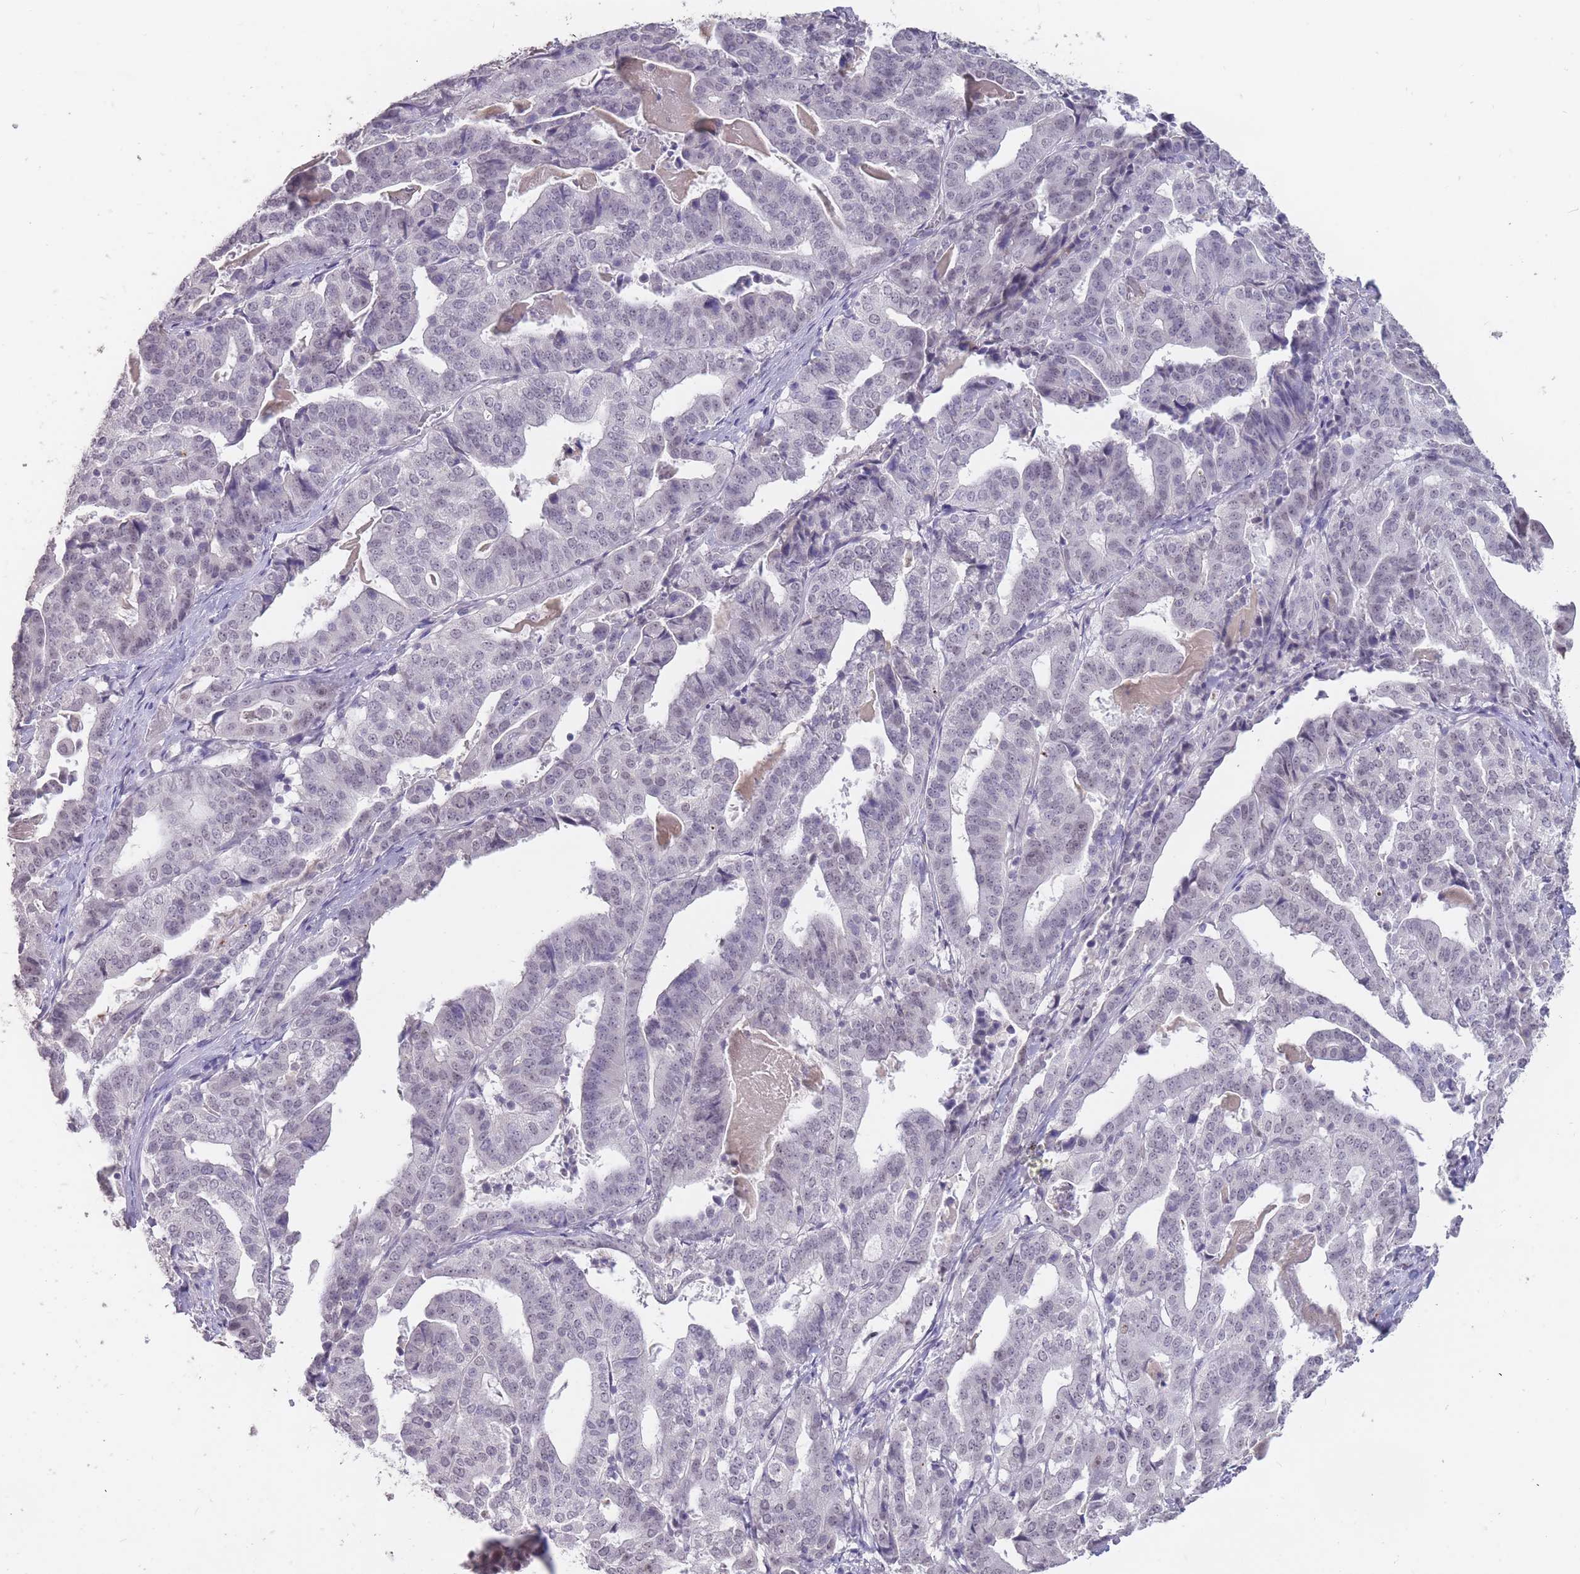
{"staining": {"intensity": "negative", "quantity": "none", "location": "none"}, "tissue": "stomach cancer", "cell_type": "Tumor cells", "image_type": "cancer", "snomed": [{"axis": "morphology", "description": "Adenocarcinoma, NOS"}, {"axis": "topography", "description": "Stomach"}], "caption": "Tumor cells are negative for brown protein staining in stomach cancer (adenocarcinoma).", "gene": "HNRNPUL1", "patient": {"sex": "male", "age": 48}}